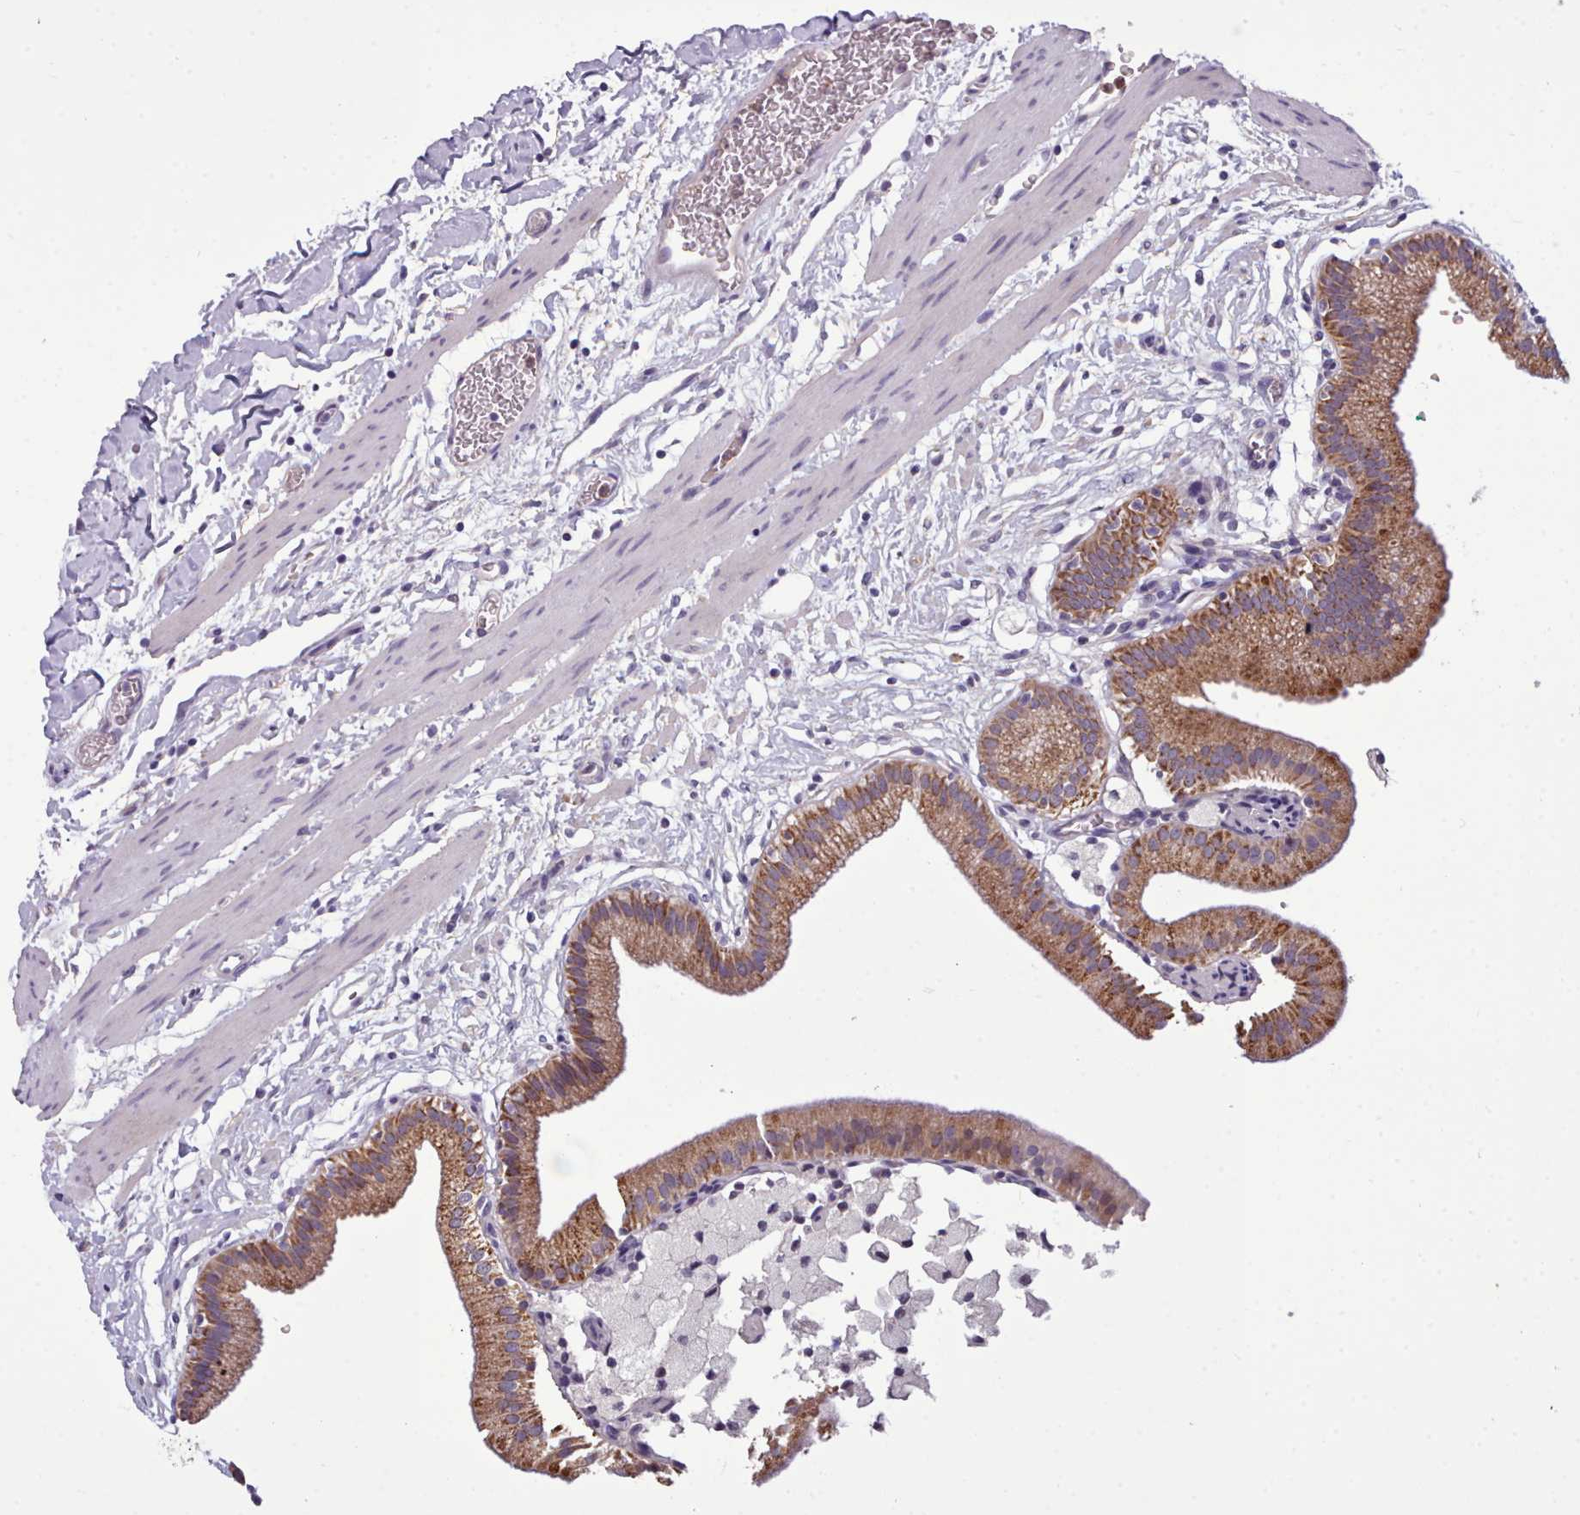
{"staining": {"intensity": "moderate", "quantity": ">75%", "location": "cytoplasmic/membranous"}, "tissue": "gallbladder", "cell_type": "Glandular cells", "image_type": "normal", "snomed": [{"axis": "morphology", "description": "Normal tissue, NOS"}, {"axis": "topography", "description": "Gallbladder"}], "caption": "A brown stain highlights moderate cytoplasmic/membranous expression of a protein in glandular cells of benign human gallbladder. The staining is performed using DAB (3,3'-diaminobenzidine) brown chromogen to label protein expression. The nuclei are counter-stained blue using hematoxylin.", "gene": "KCTD16", "patient": {"sex": "male", "age": 55}}